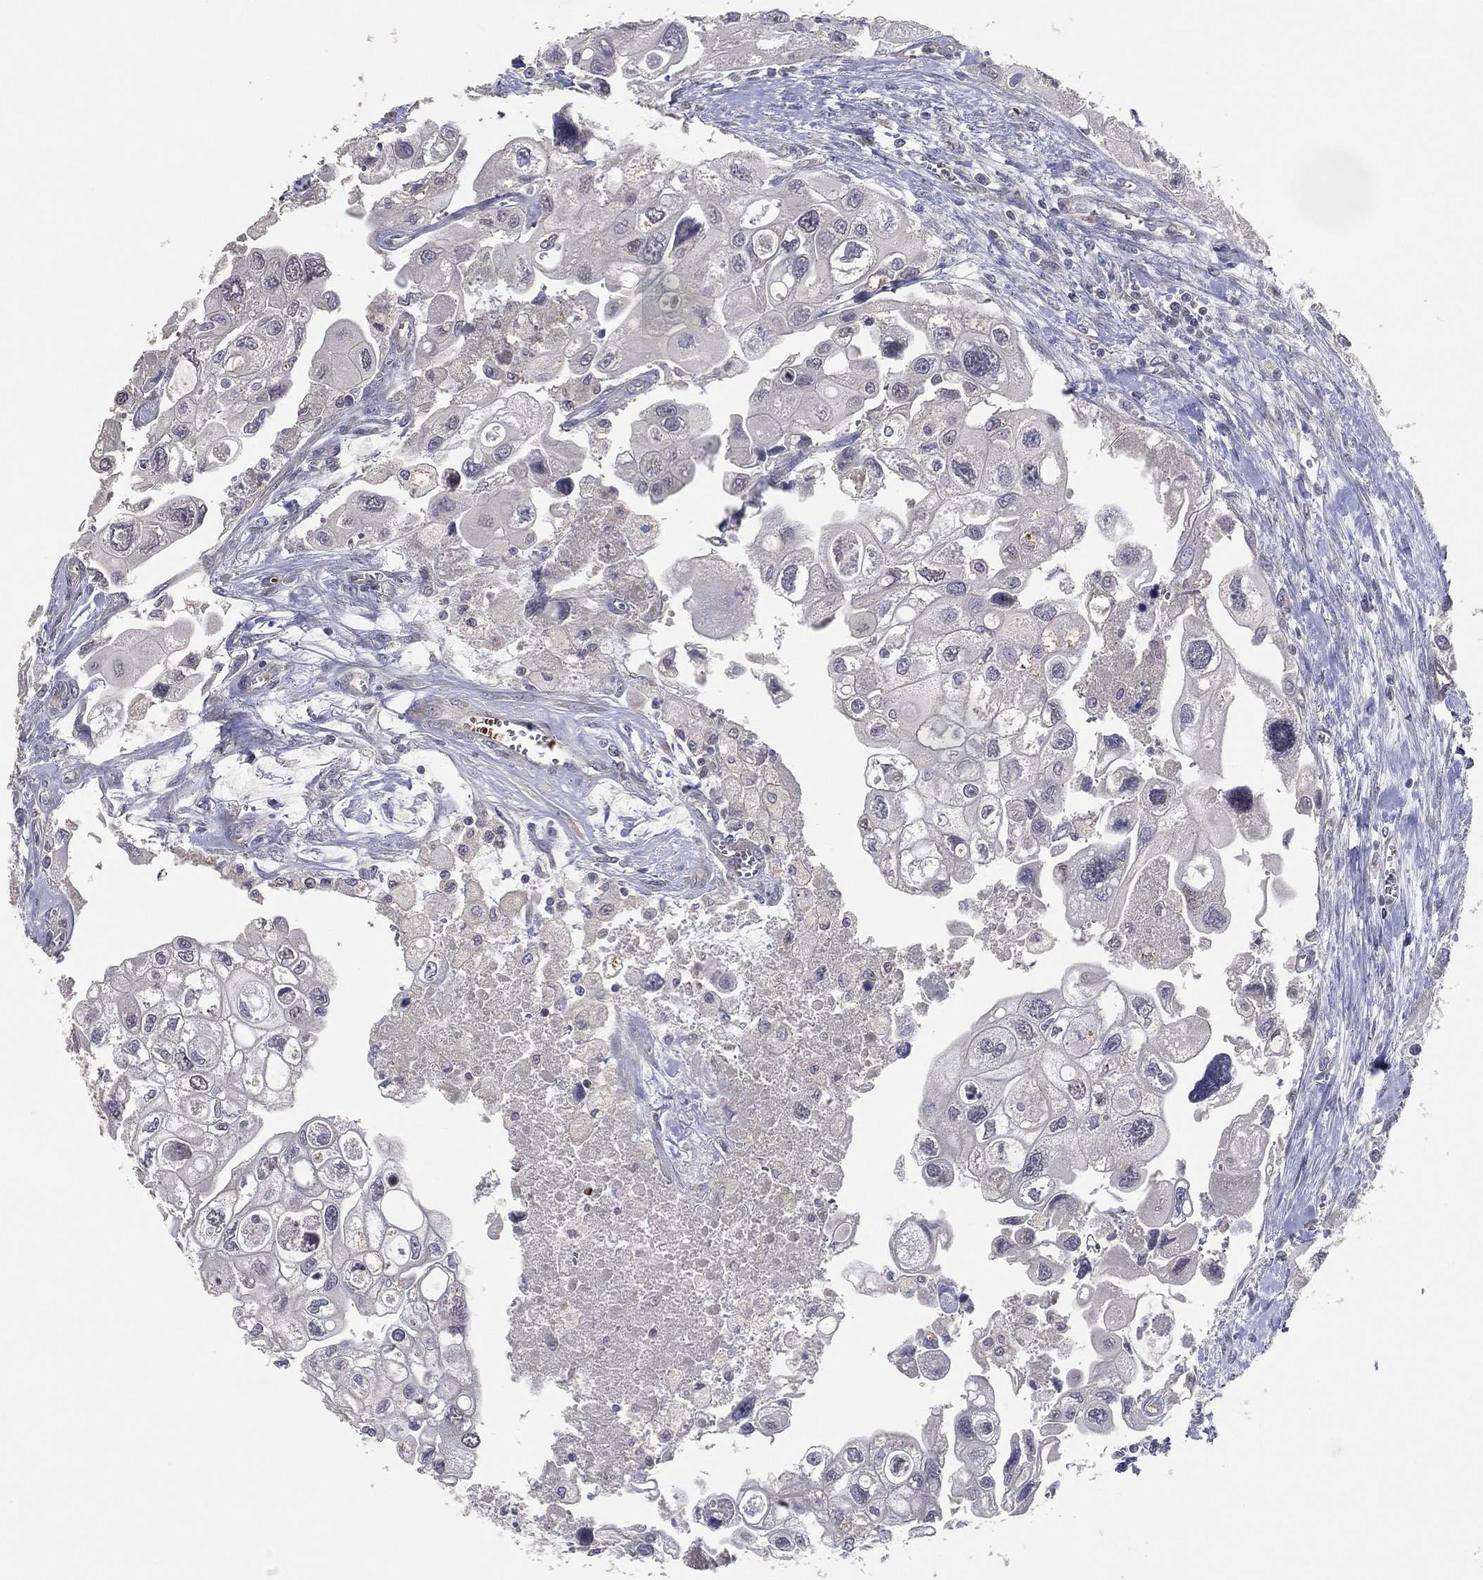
{"staining": {"intensity": "negative", "quantity": "none", "location": "none"}, "tissue": "urothelial cancer", "cell_type": "Tumor cells", "image_type": "cancer", "snomed": [{"axis": "morphology", "description": "Urothelial carcinoma, High grade"}, {"axis": "topography", "description": "Urinary bladder"}], "caption": "The IHC histopathology image has no significant expression in tumor cells of urothelial cancer tissue.", "gene": "DNAH7", "patient": {"sex": "male", "age": 59}}